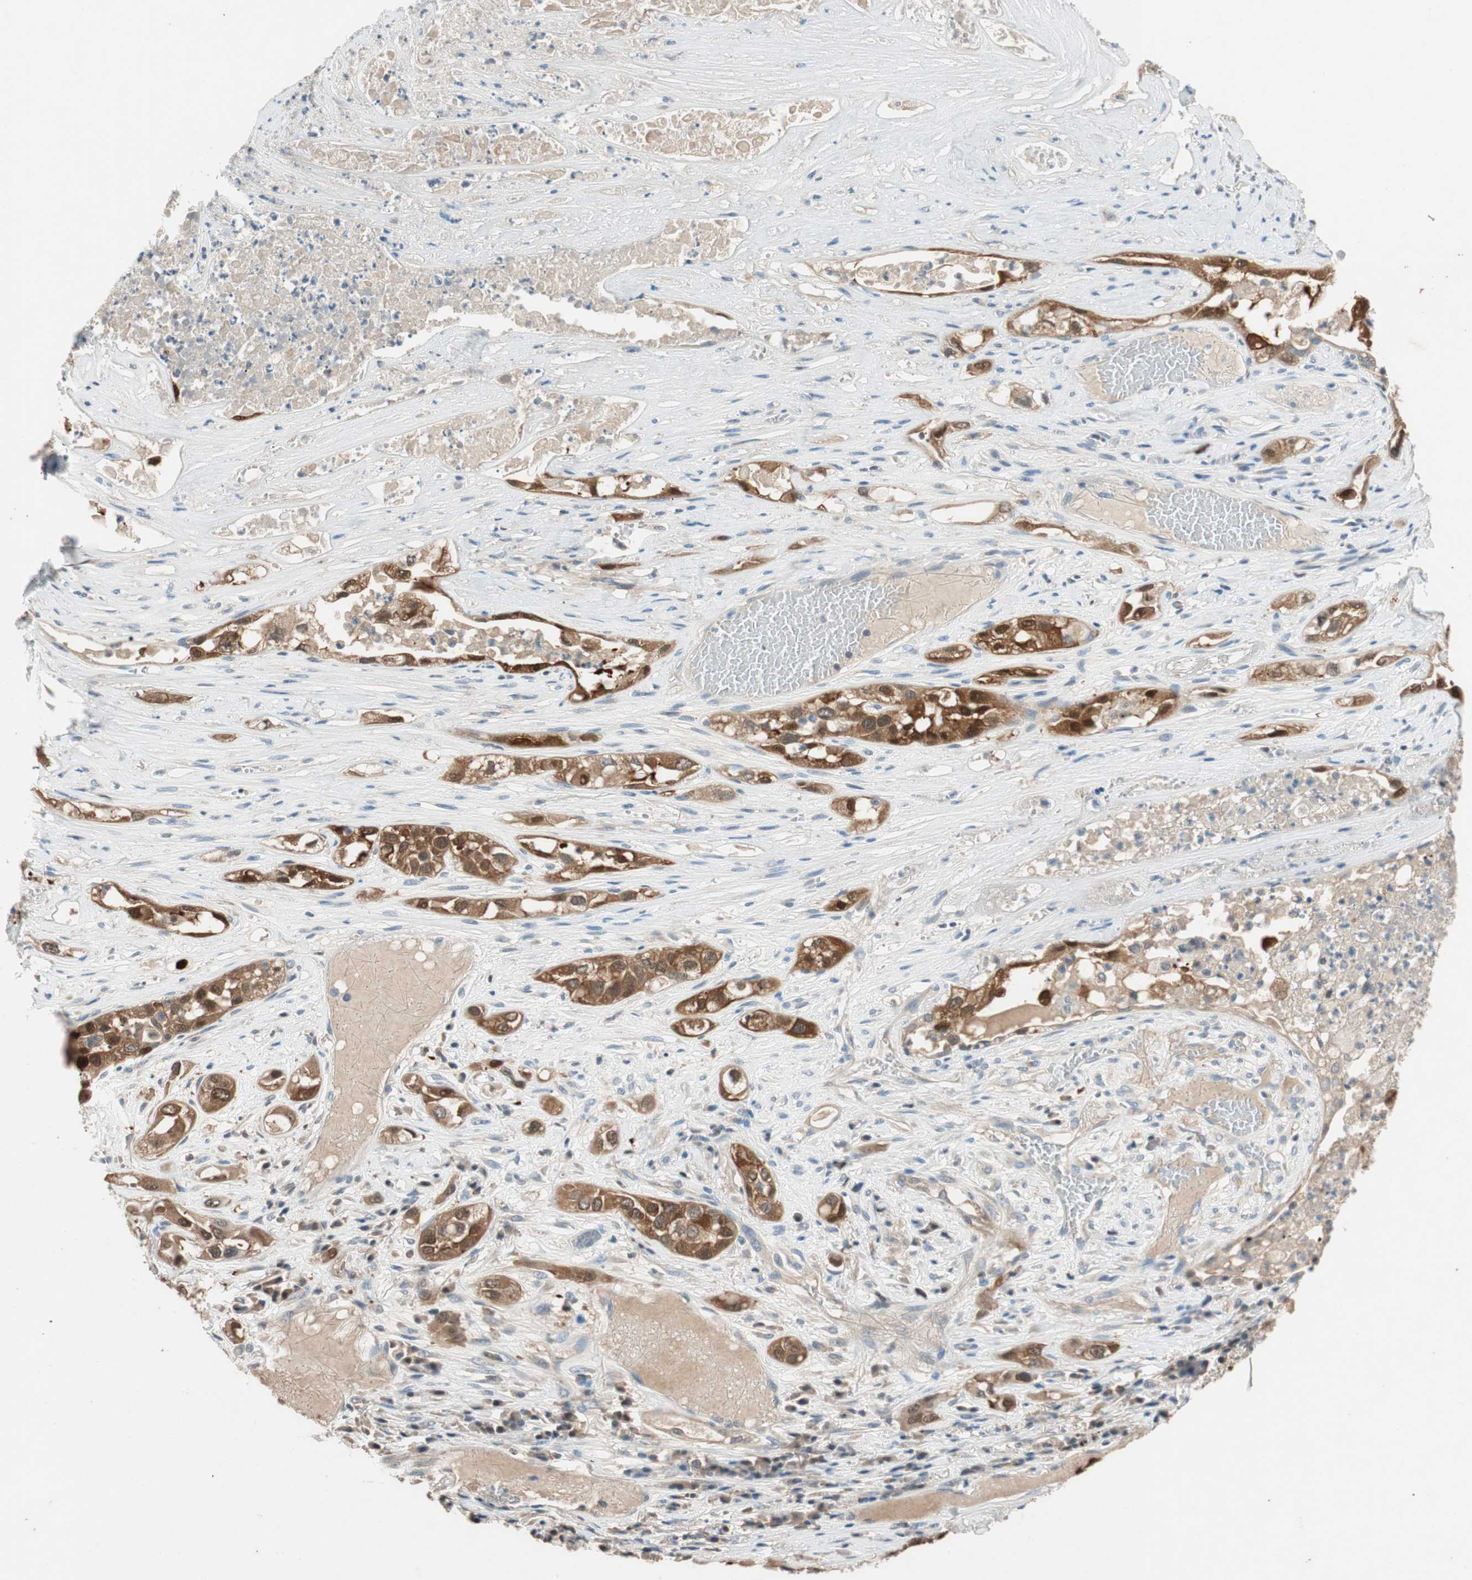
{"staining": {"intensity": "strong", "quantity": "25%-75%", "location": "cytoplasmic/membranous,nuclear"}, "tissue": "lung cancer", "cell_type": "Tumor cells", "image_type": "cancer", "snomed": [{"axis": "morphology", "description": "Squamous cell carcinoma, NOS"}, {"axis": "topography", "description": "Lung"}], "caption": "This is a photomicrograph of immunohistochemistry (IHC) staining of squamous cell carcinoma (lung), which shows strong staining in the cytoplasmic/membranous and nuclear of tumor cells.", "gene": "SERPINB5", "patient": {"sex": "male", "age": 71}}